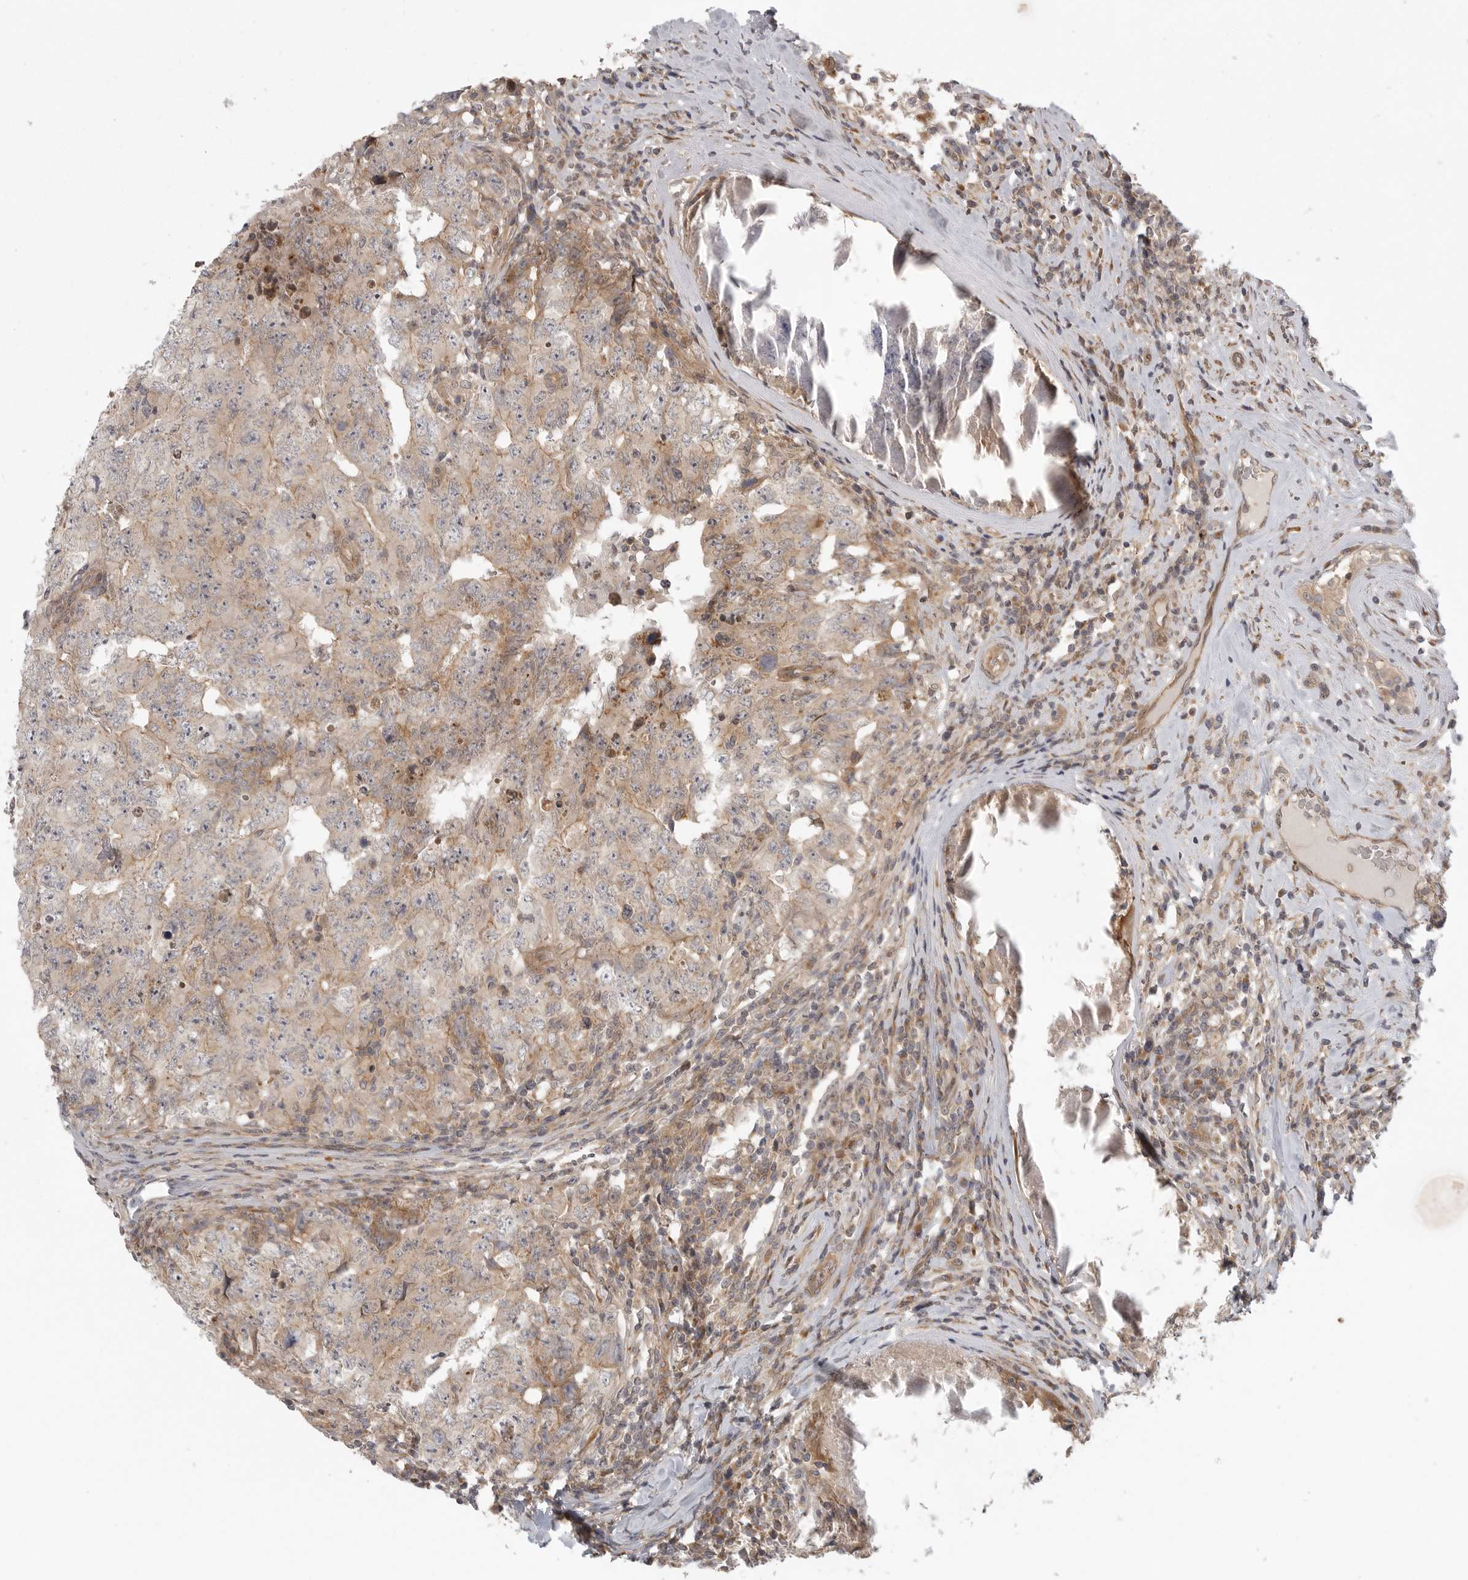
{"staining": {"intensity": "weak", "quantity": "25%-75%", "location": "cytoplasmic/membranous"}, "tissue": "testis cancer", "cell_type": "Tumor cells", "image_type": "cancer", "snomed": [{"axis": "morphology", "description": "Carcinoma, Embryonal, NOS"}, {"axis": "topography", "description": "Testis"}], "caption": "Testis embryonal carcinoma stained with DAB (3,3'-diaminobenzidine) IHC exhibits low levels of weak cytoplasmic/membranous positivity in approximately 25%-75% of tumor cells. (DAB (3,3'-diaminobenzidine) IHC, brown staining for protein, blue staining for nuclei).", "gene": "CCPG1", "patient": {"sex": "male", "age": 26}}